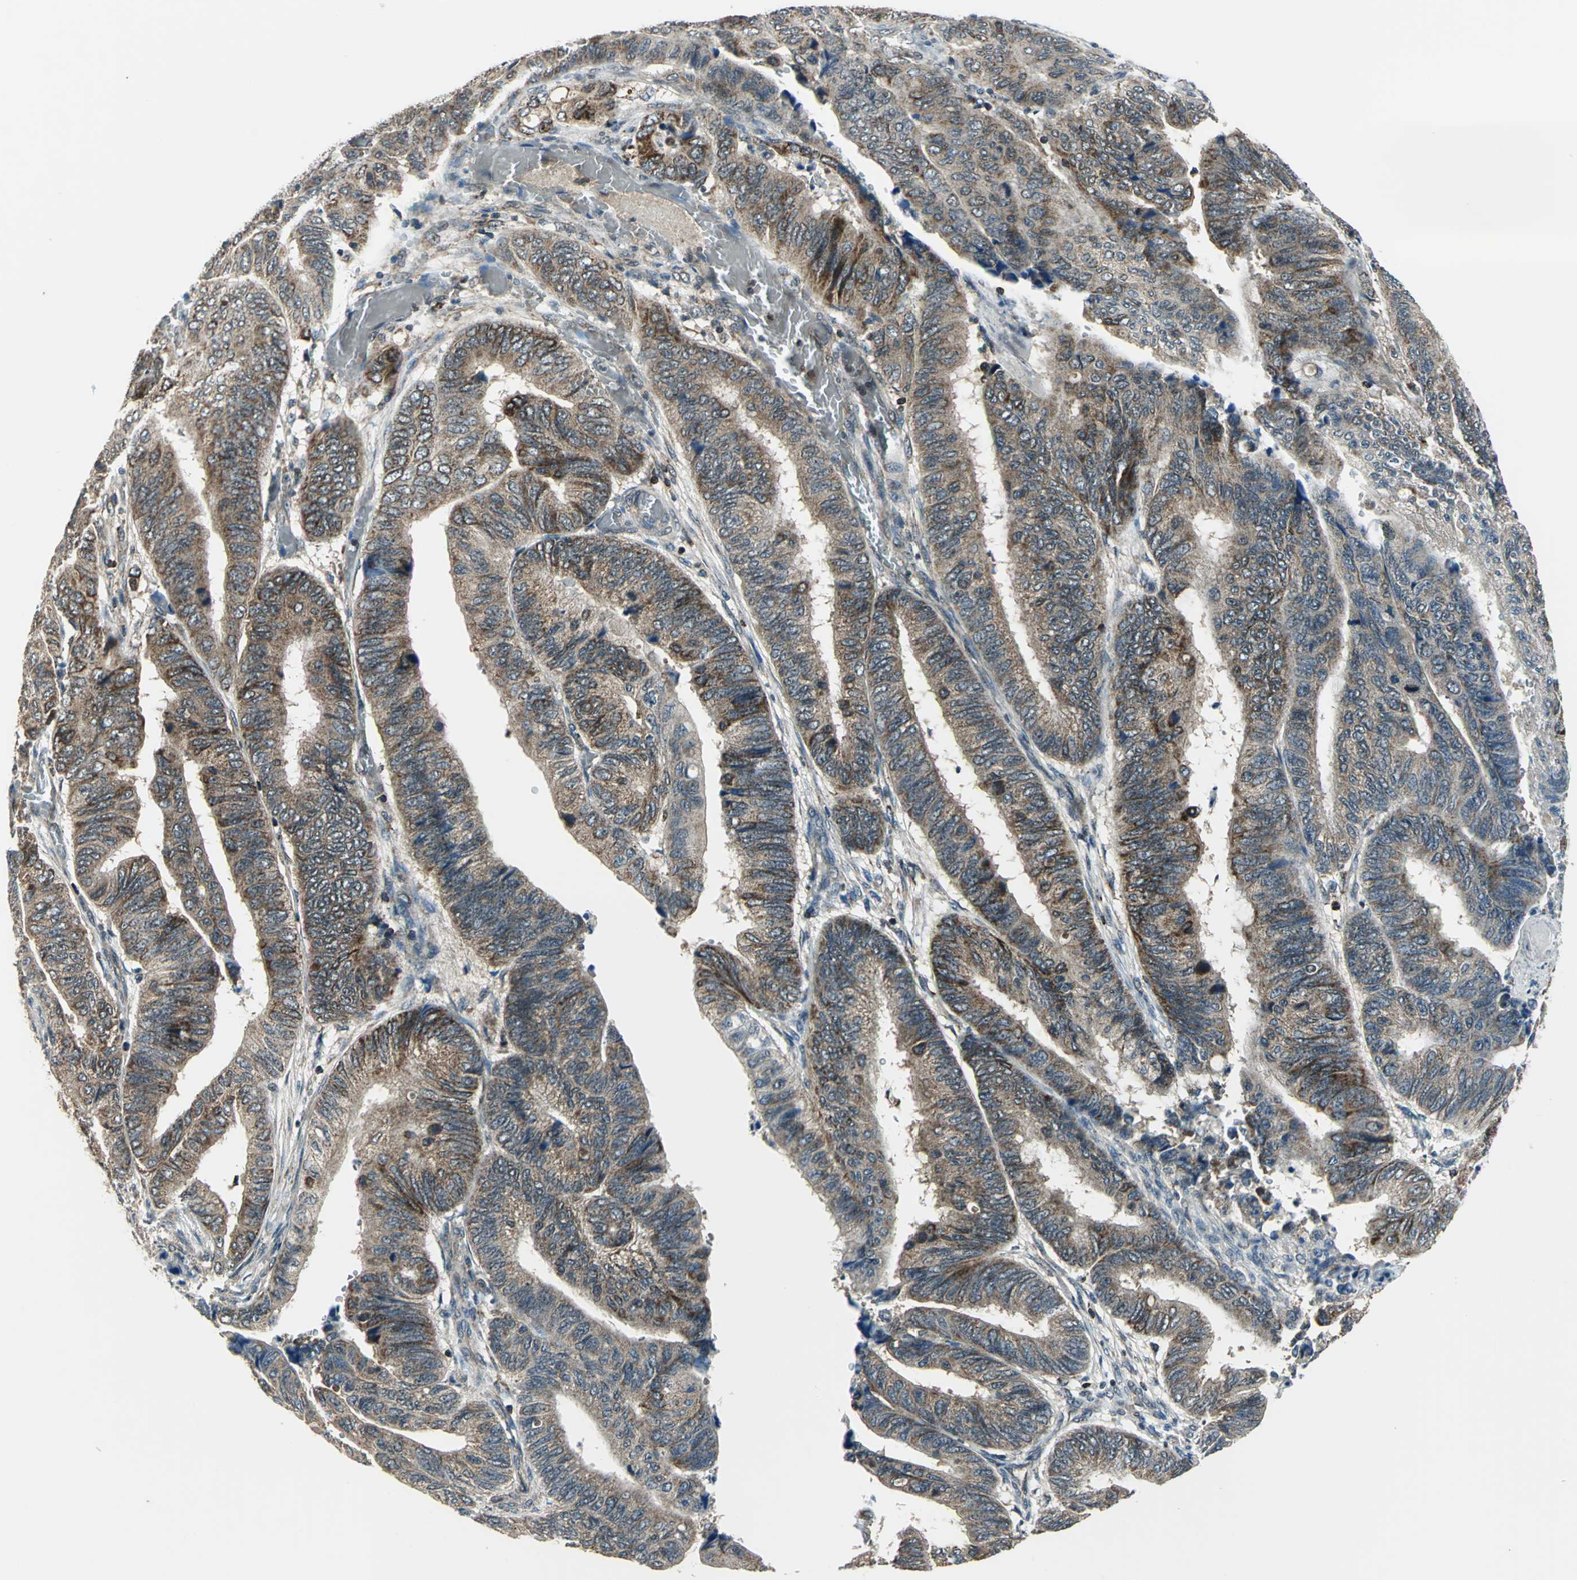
{"staining": {"intensity": "moderate", "quantity": ">75%", "location": "cytoplasmic/membranous"}, "tissue": "colorectal cancer", "cell_type": "Tumor cells", "image_type": "cancer", "snomed": [{"axis": "morphology", "description": "Normal tissue, NOS"}, {"axis": "morphology", "description": "Adenocarcinoma, NOS"}, {"axis": "topography", "description": "Rectum"}, {"axis": "topography", "description": "Peripheral nerve tissue"}], "caption": "High-power microscopy captured an IHC histopathology image of colorectal adenocarcinoma, revealing moderate cytoplasmic/membranous staining in approximately >75% of tumor cells.", "gene": "NUDT2", "patient": {"sex": "male", "age": 92}}